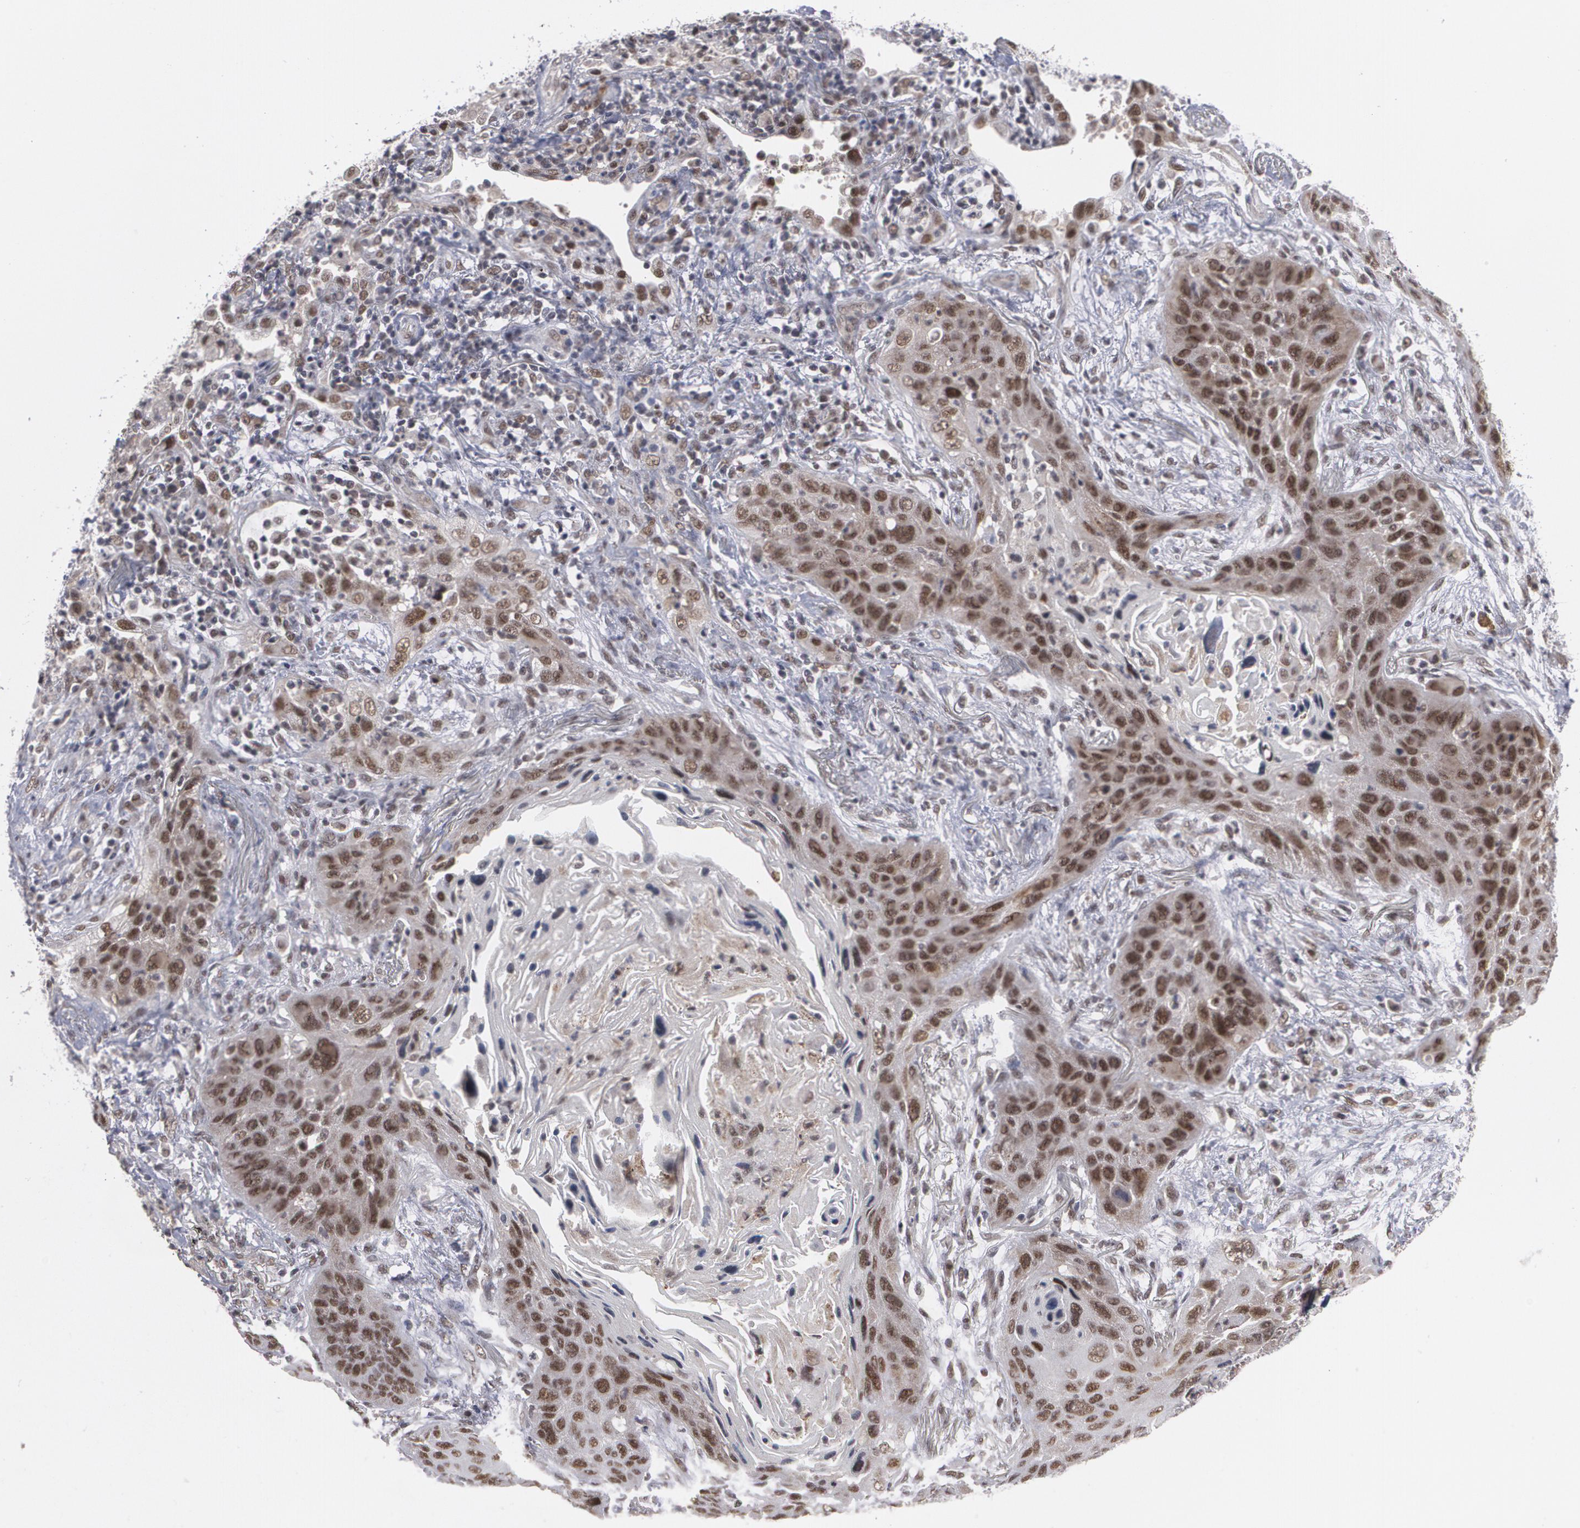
{"staining": {"intensity": "moderate", "quantity": ">75%", "location": "nuclear"}, "tissue": "lung cancer", "cell_type": "Tumor cells", "image_type": "cancer", "snomed": [{"axis": "morphology", "description": "Squamous cell carcinoma, NOS"}, {"axis": "topography", "description": "Lung"}], "caption": "DAB (3,3'-diaminobenzidine) immunohistochemical staining of human lung cancer shows moderate nuclear protein staining in approximately >75% of tumor cells.", "gene": "INTS6", "patient": {"sex": "female", "age": 67}}